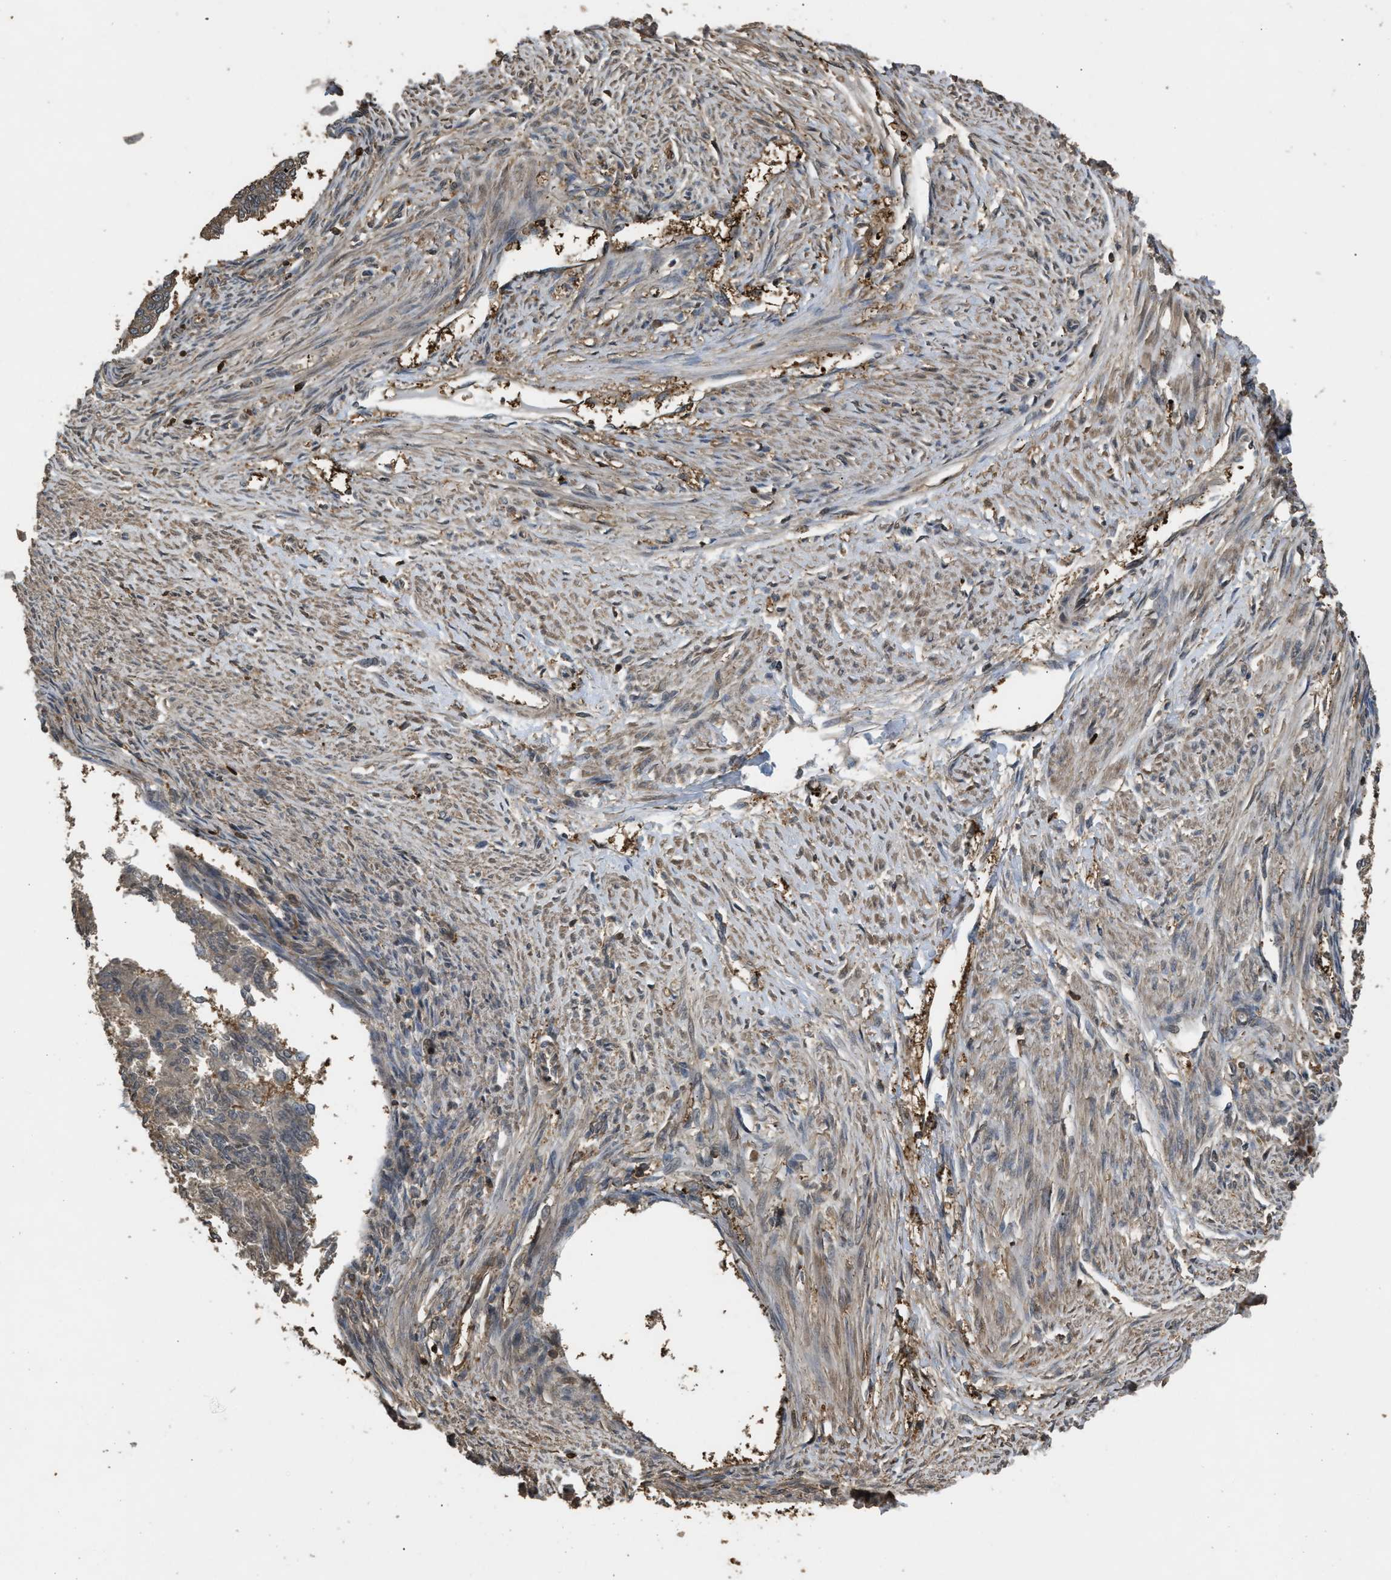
{"staining": {"intensity": "weak", "quantity": "<25%", "location": "cytoplasmic/membranous"}, "tissue": "endometrial cancer", "cell_type": "Tumor cells", "image_type": "cancer", "snomed": [{"axis": "morphology", "description": "Adenocarcinoma, NOS"}, {"axis": "topography", "description": "Endometrium"}], "caption": "Tumor cells are negative for protein expression in human adenocarcinoma (endometrial).", "gene": "ARHGDIA", "patient": {"sex": "female", "age": 32}}